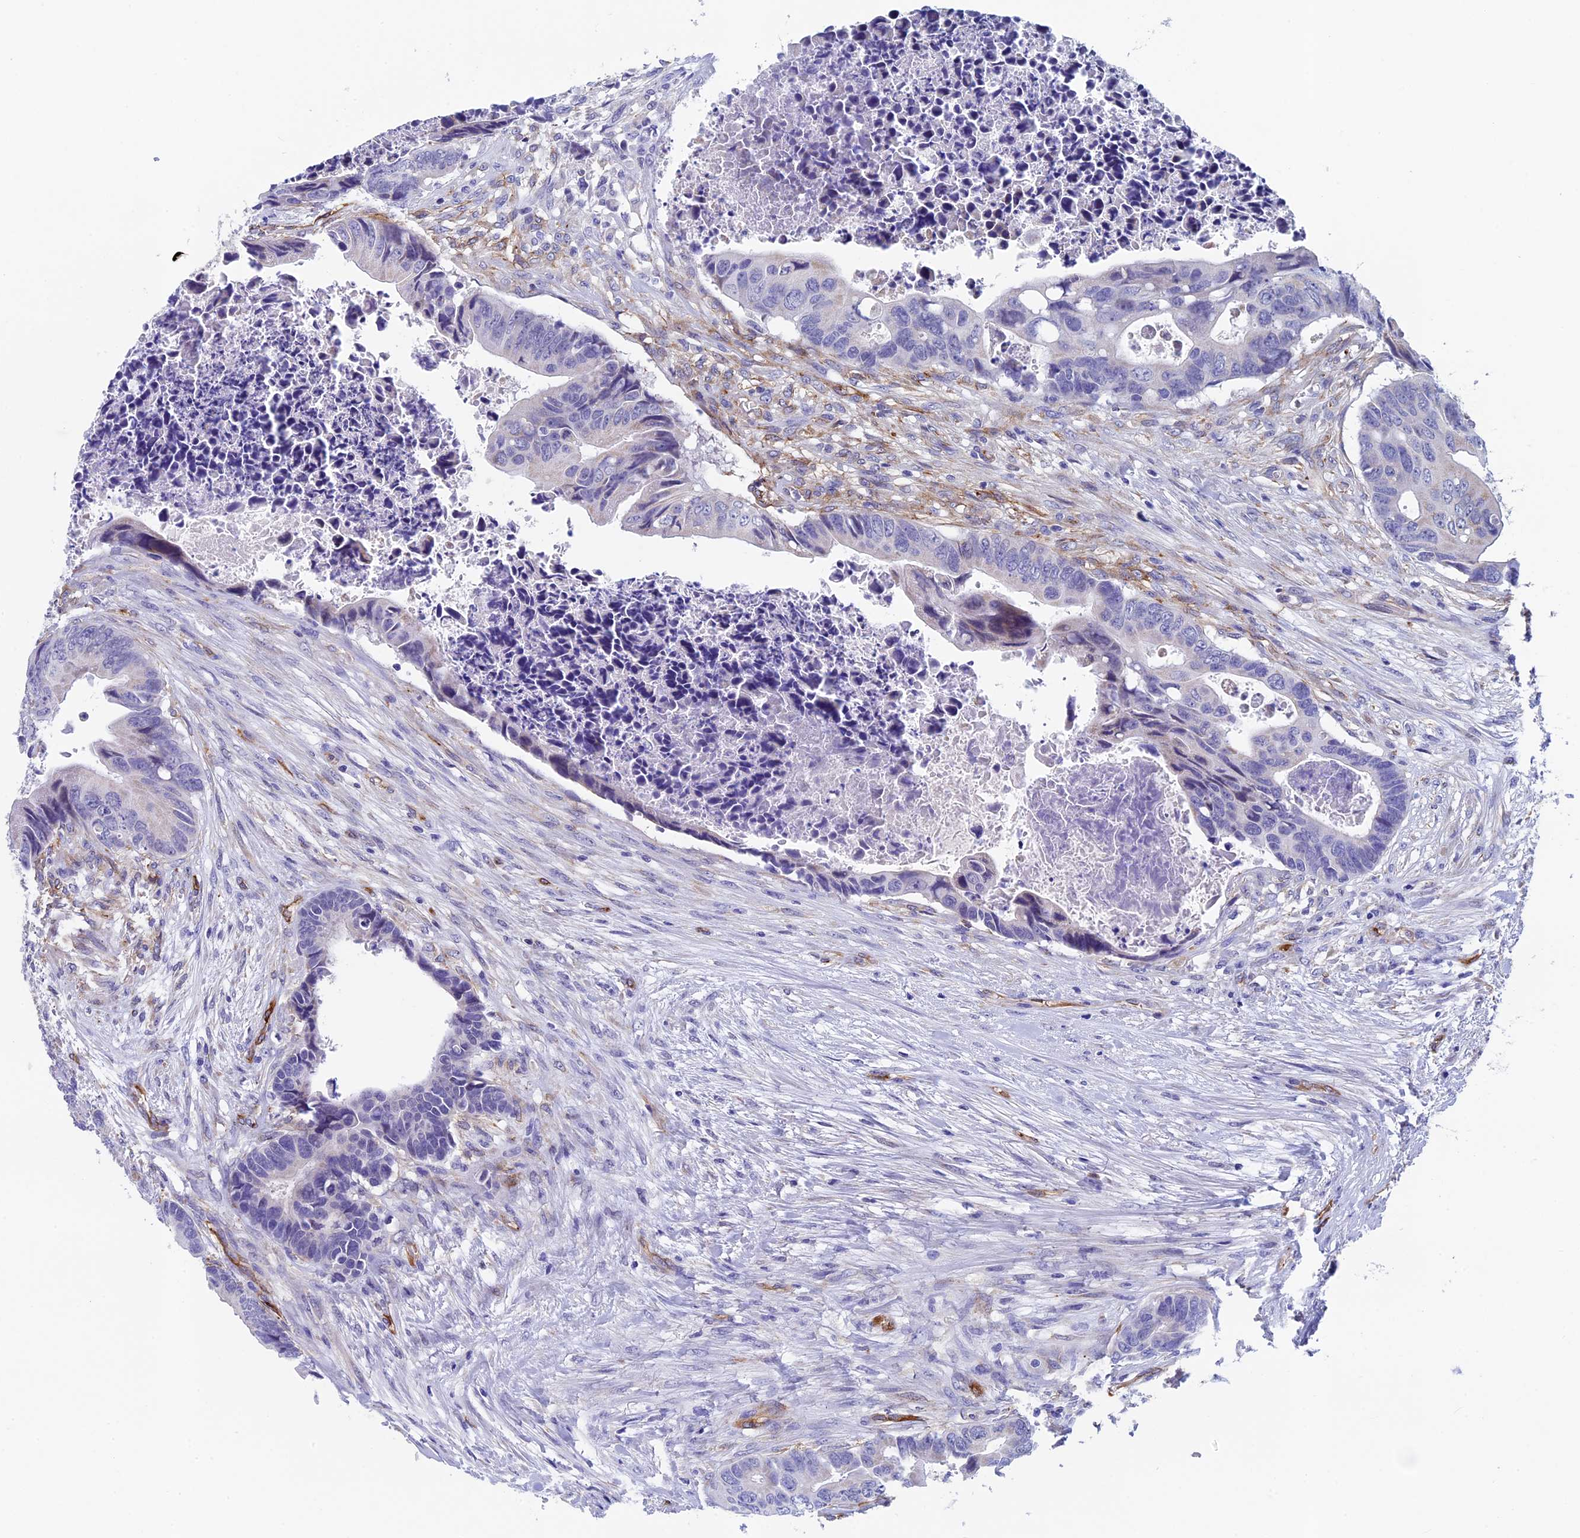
{"staining": {"intensity": "negative", "quantity": "none", "location": "none"}, "tissue": "colorectal cancer", "cell_type": "Tumor cells", "image_type": "cancer", "snomed": [{"axis": "morphology", "description": "Adenocarcinoma, NOS"}, {"axis": "topography", "description": "Rectum"}], "caption": "High magnification brightfield microscopy of colorectal adenocarcinoma stained with DAB (brown) and counterstained with hematoxylin (blue): tumor cells show no significant staining. (Brightfield microscopy of DAB immunohistochemistry at high magnification).", "gene": "INSYN1", "patient": {"sex": "female", "age": 78}}